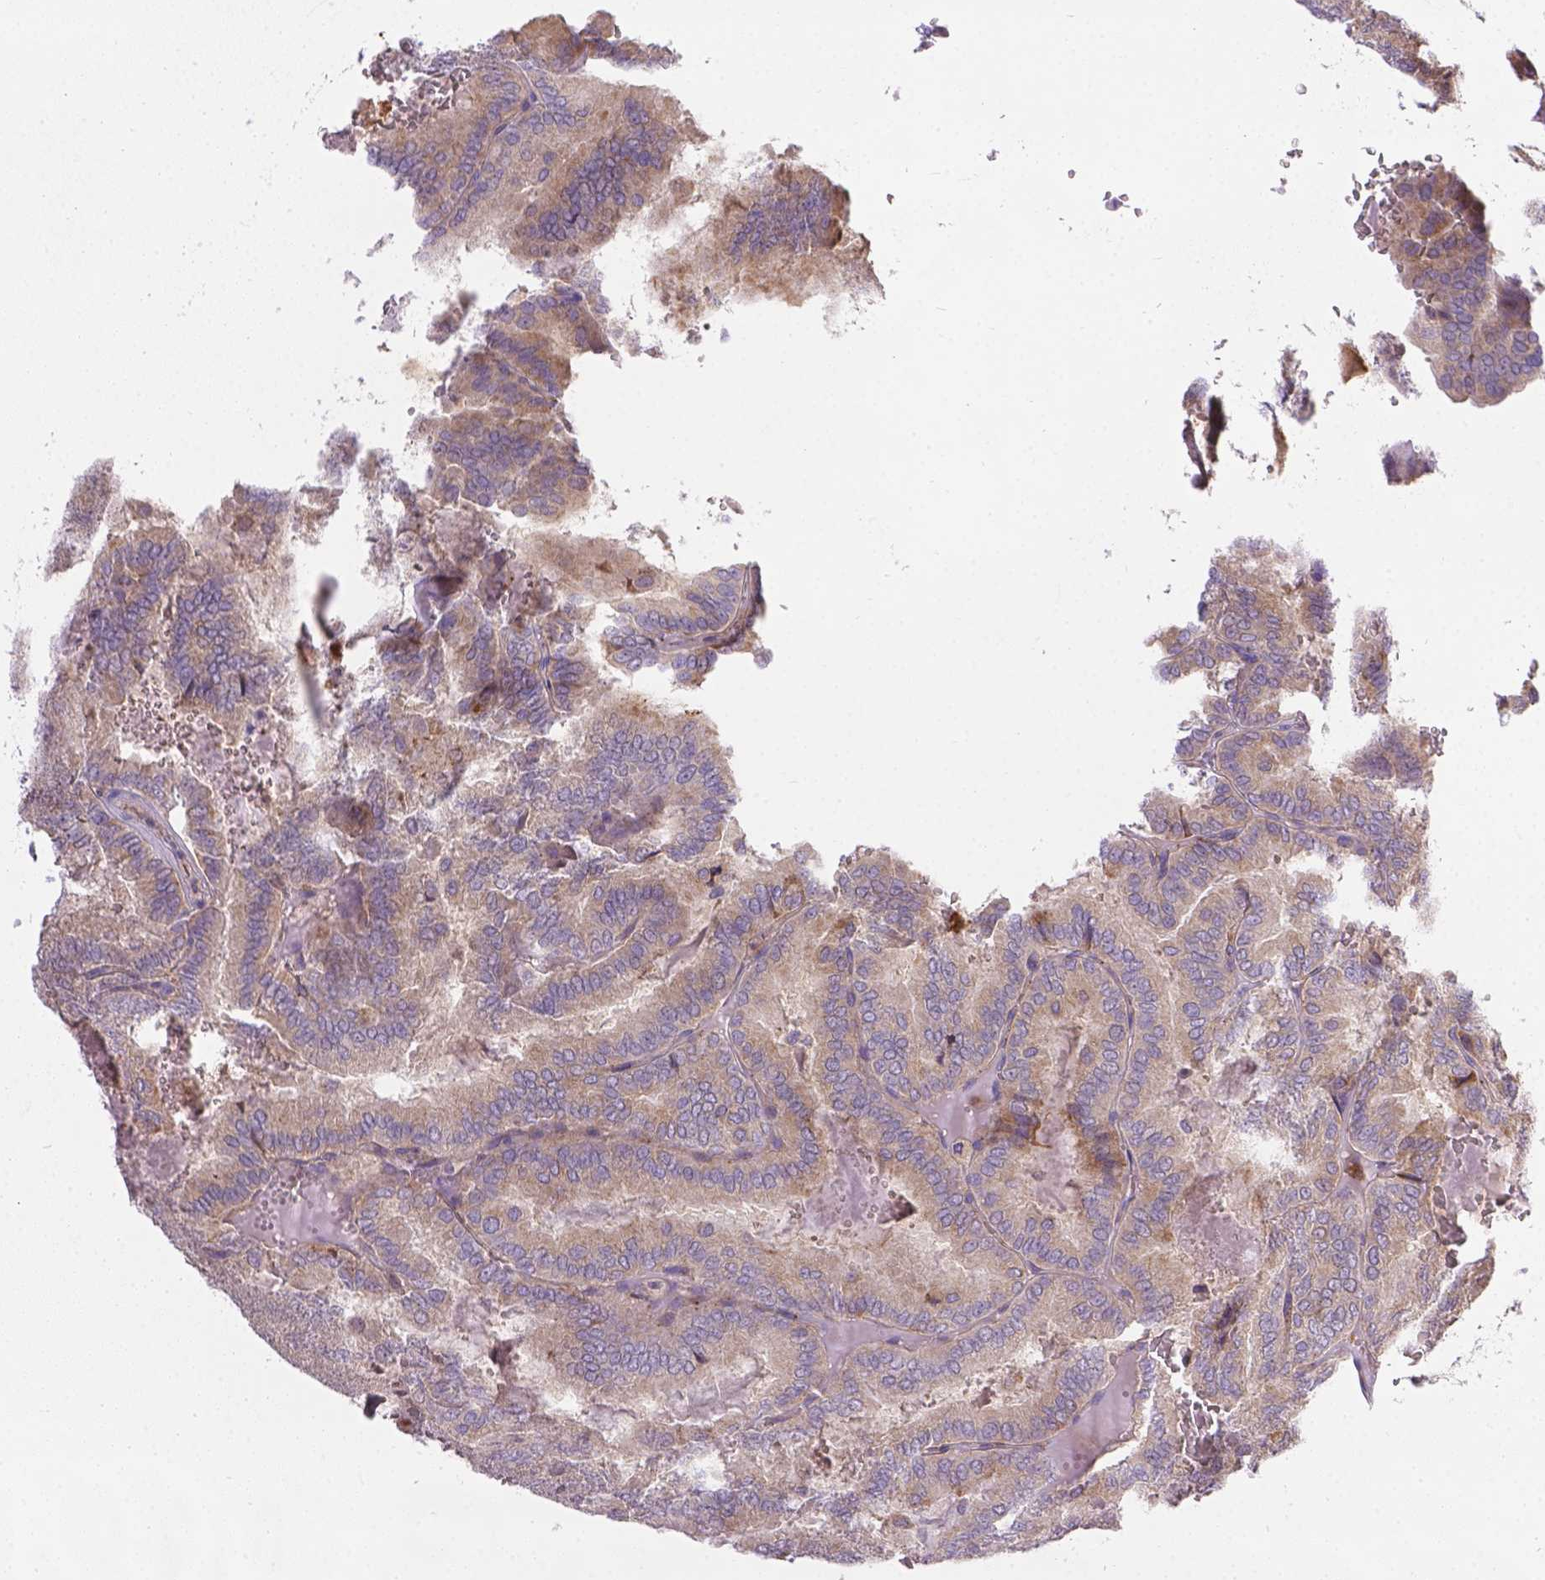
{"staining": {"intensity": "negative", "quantity": "none", "location": "none"}, "tissue": "thyroid cancer", "cell_type": "Tumor cells", "image_type": "cancer", "snomed": [{"axis": "morphology", "description": "Papillary adenocarcinoma, NOS"}, {"axis": "topography", "description": "Thyroid gland"}], "caption": "The image exhibits no significant staining in tumor cells of thyroid cancer (papillary adenocarcinoma).", "gene": "TM4SF18", "patient": {"sex": "female", "age": 75}}